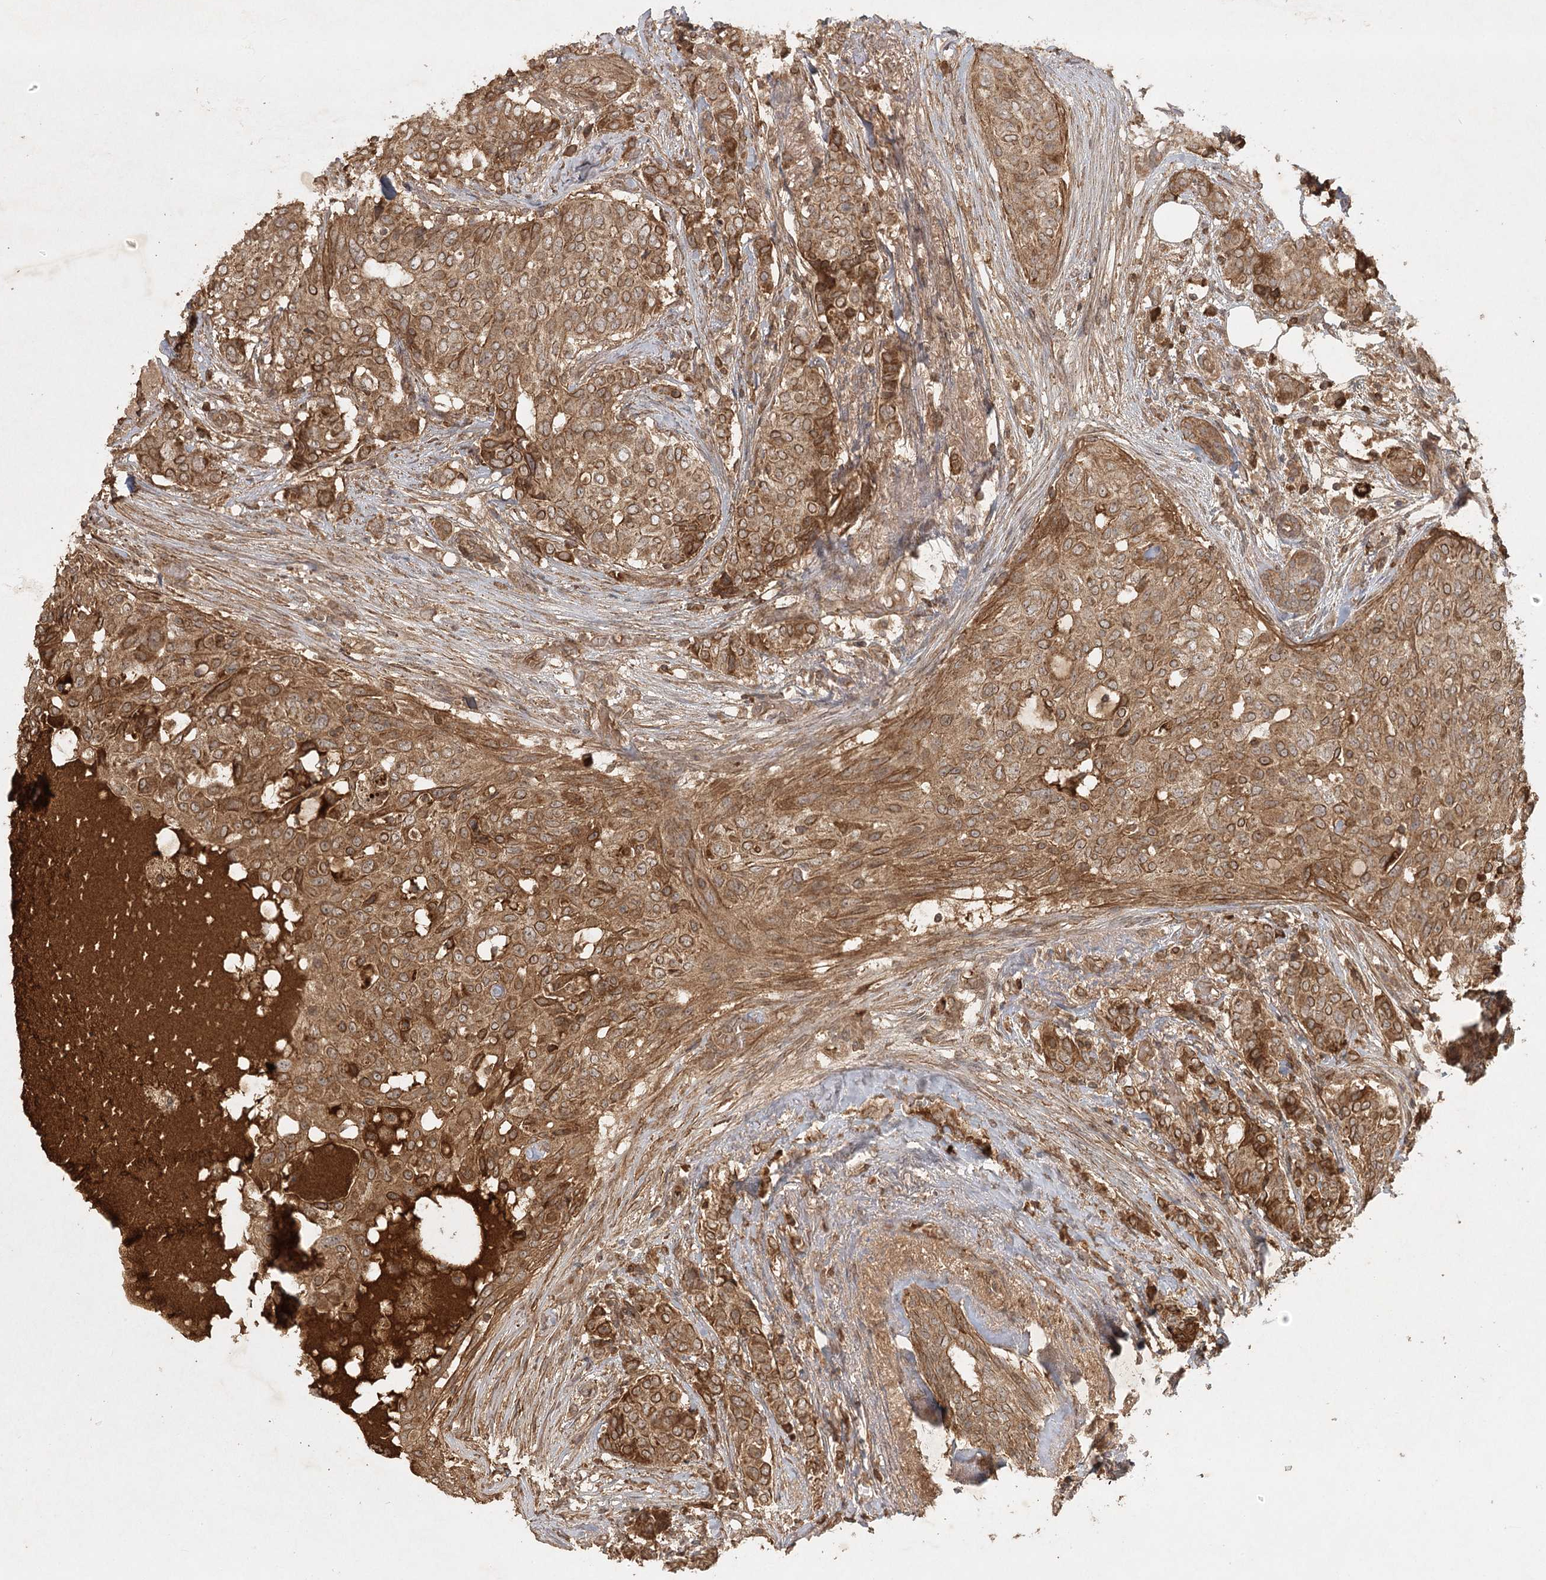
{"staining": {"intensity": "moderate", "quantity": ">75%", "location": "cytoplasmic/membranous"}, "tissue": "breast cancer", "cell_type": "Tumor cells", "image_type": "cancer", "snomed": [{"axis": "morphology", "description": "Lobular carcinoma"}, {"axis": "topography", "description": "Breast"}], "caption": "The photomicrograph shows a brown stain indicating the presence of a protein in the cytoplasmic/membranous of tumor cells in breast cancer.", "gene": "ARL13A", "patient": {"sex": "female", "age": 51}}